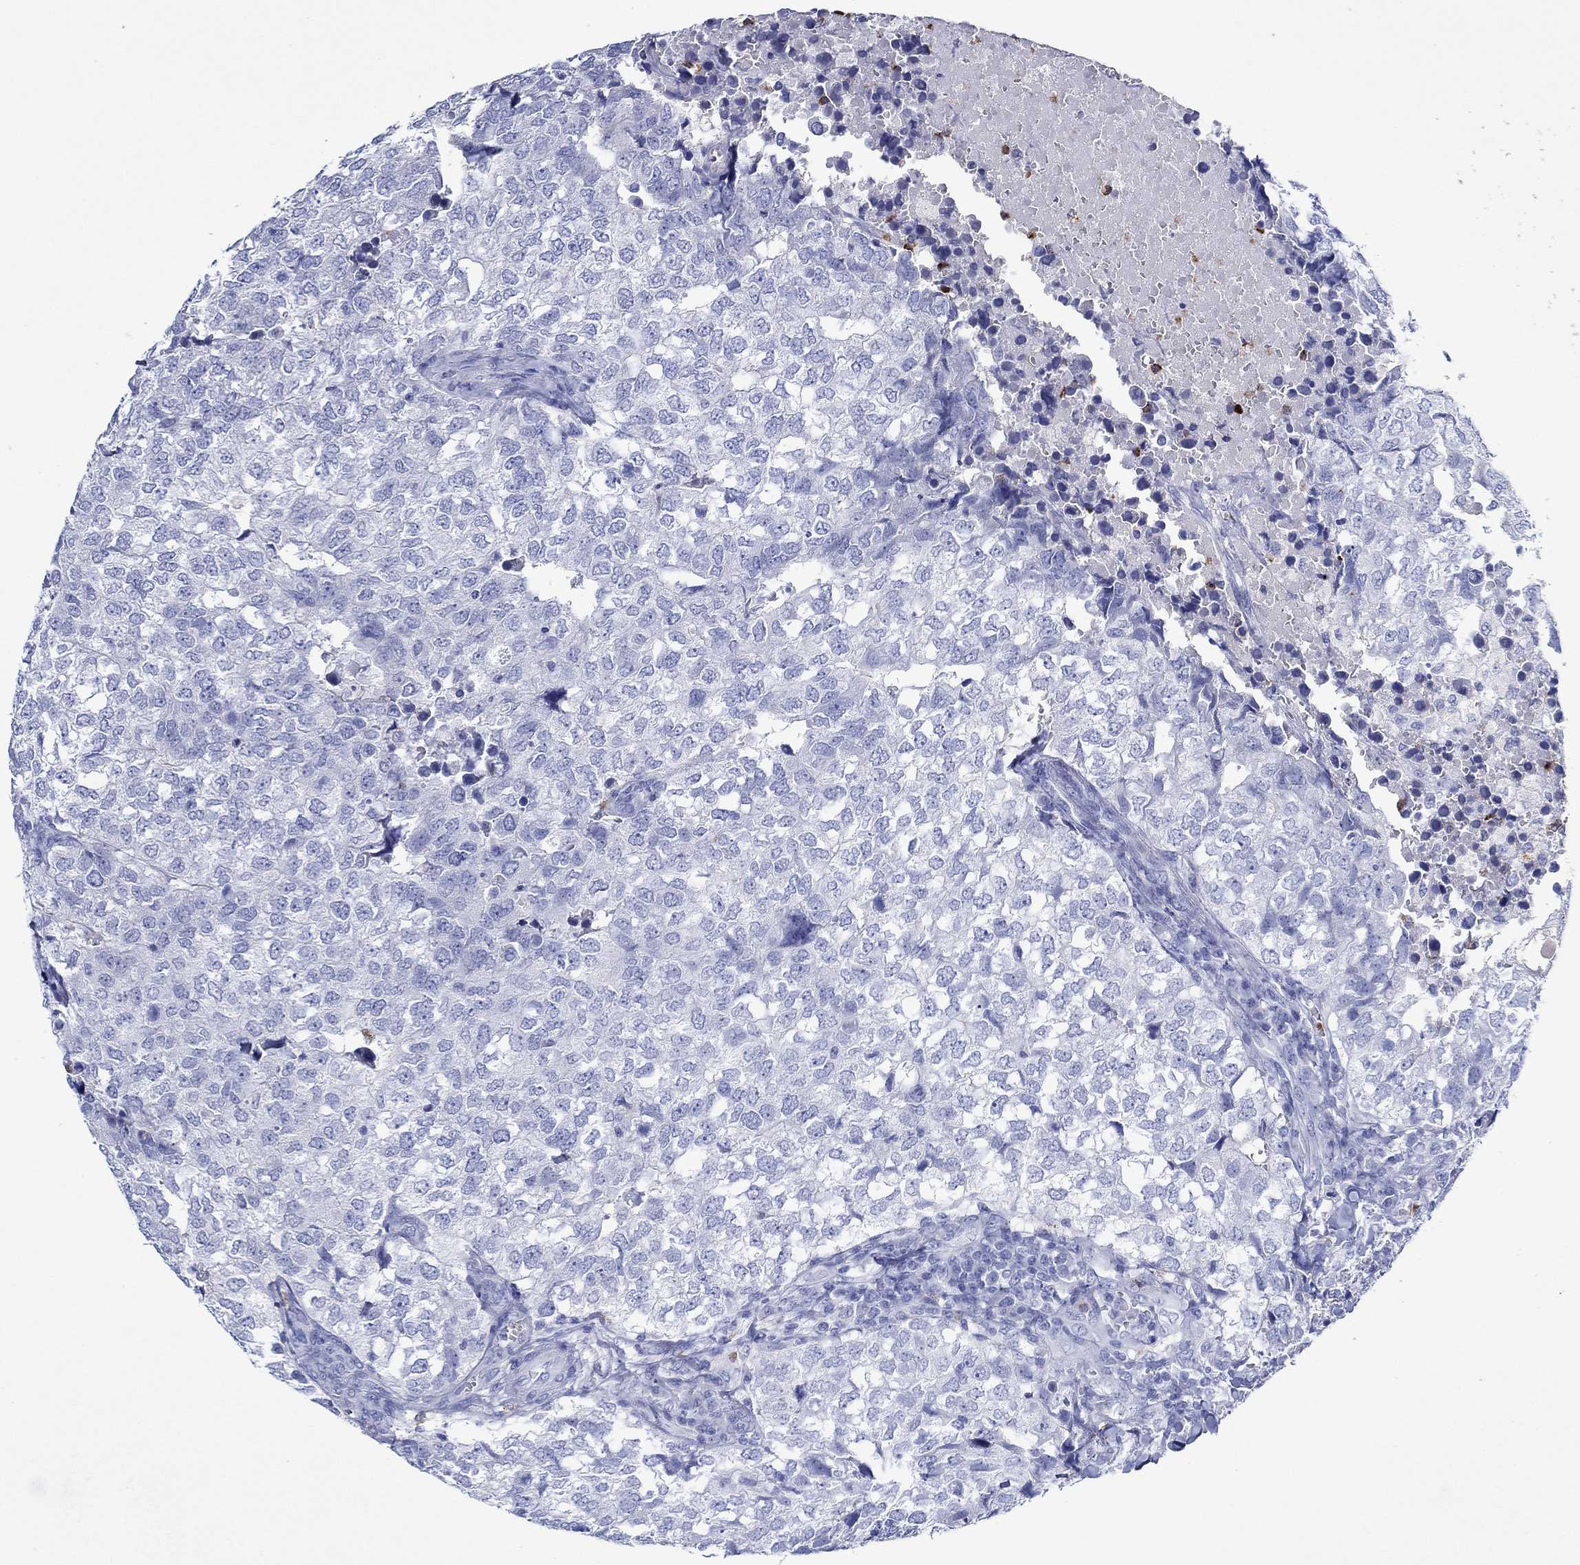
{"staining": {"intensity": "negative", "quantity": "none", "location": "none"}, "tissue": "breast cancer", "cell_type": "Tumor cells", "image_type": "cancer", "snomed": [{"axis": "morphology", "description": "Duct carcinoma"}, {"axis": "topography", "description": "Breast"}], "caption": "This is an immunohistochemistry histopathology image of human infiltrating ductal carcinoma (breast). There is no positivity in tumor cells.", "gene": "EPX", "patient": {"sex": "female", "age": 30}}